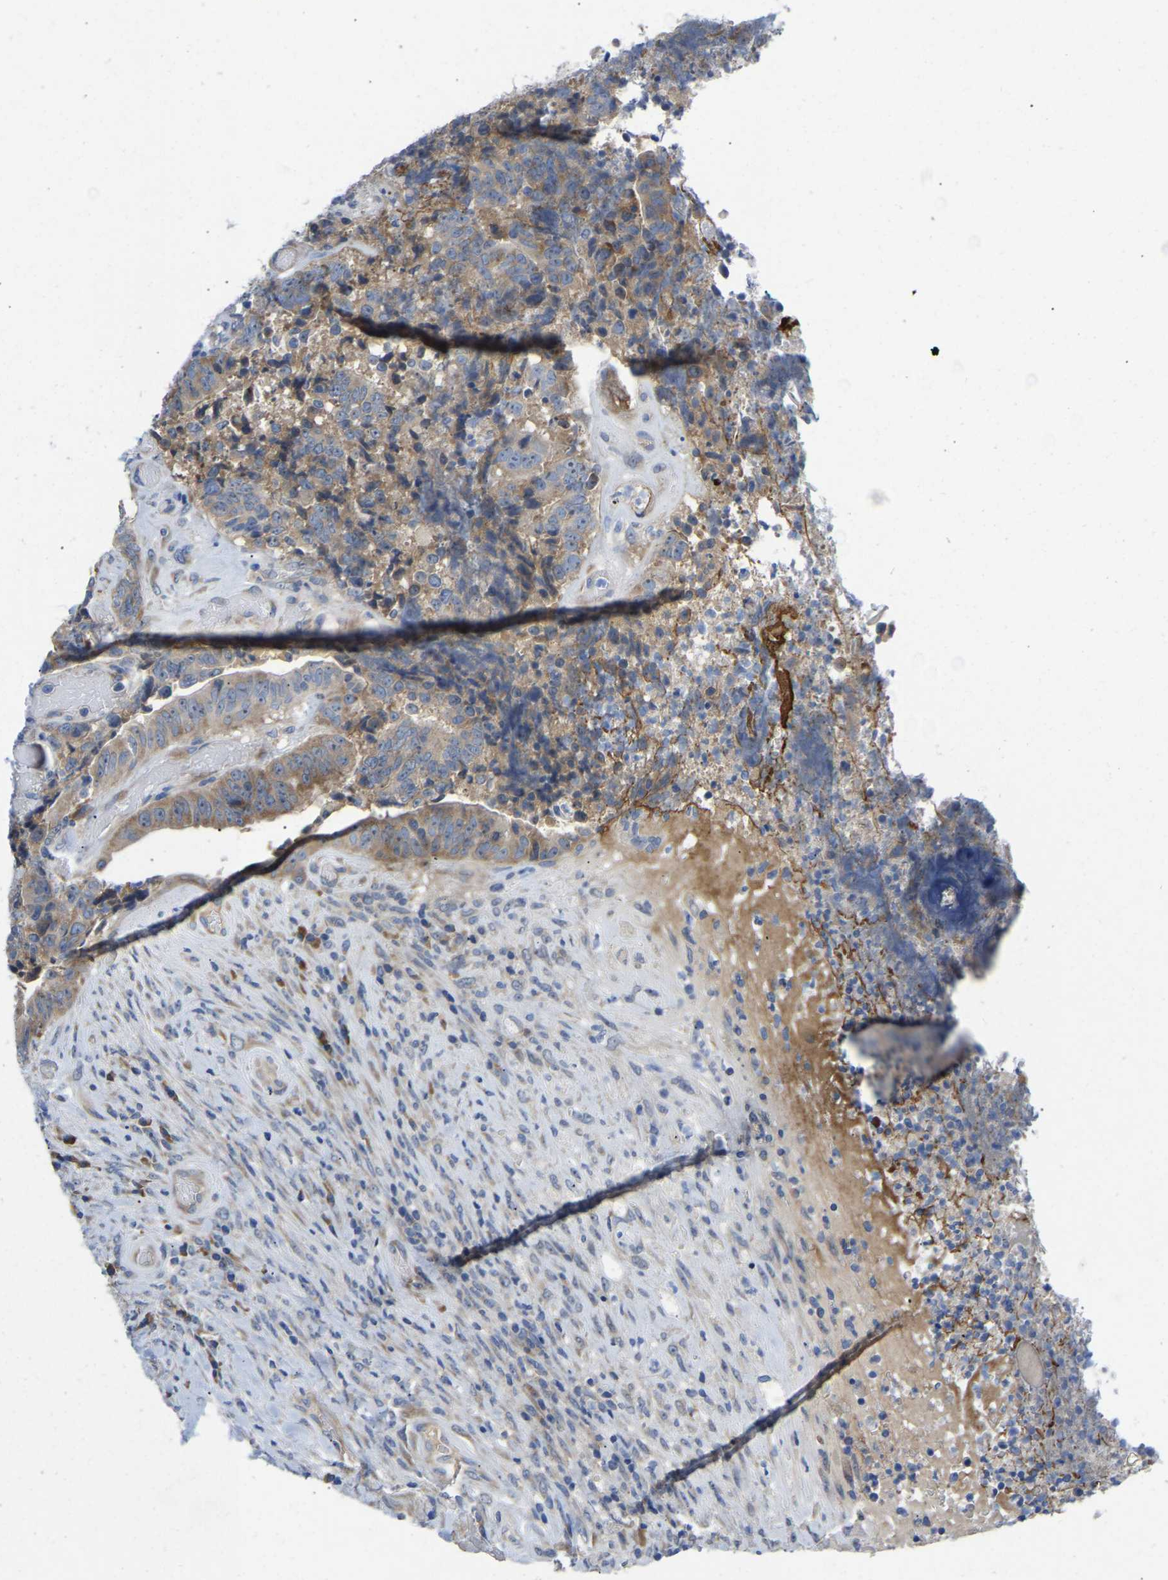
{"staining": {"intensity": "moderate", "quantity": "<25%", "location": "cytoplasmic/membranous"}, "tissue": "colorectal cancer", "cell_type": "Tumor cells", "image_type": "cancer", "snomed": [{"axis": "morphology", "description": "Adenocarcinoma, NOS"}, {"axis": "topography", "description": "Rectum"}], "caption": "A brown stain highlights moderate cytoplasmic/membranous expression of a protein in human colorectal adenocarcinoma tumor cells.", "gene": "ABCA10", "patient": {"sex": "male", "age": 72}}